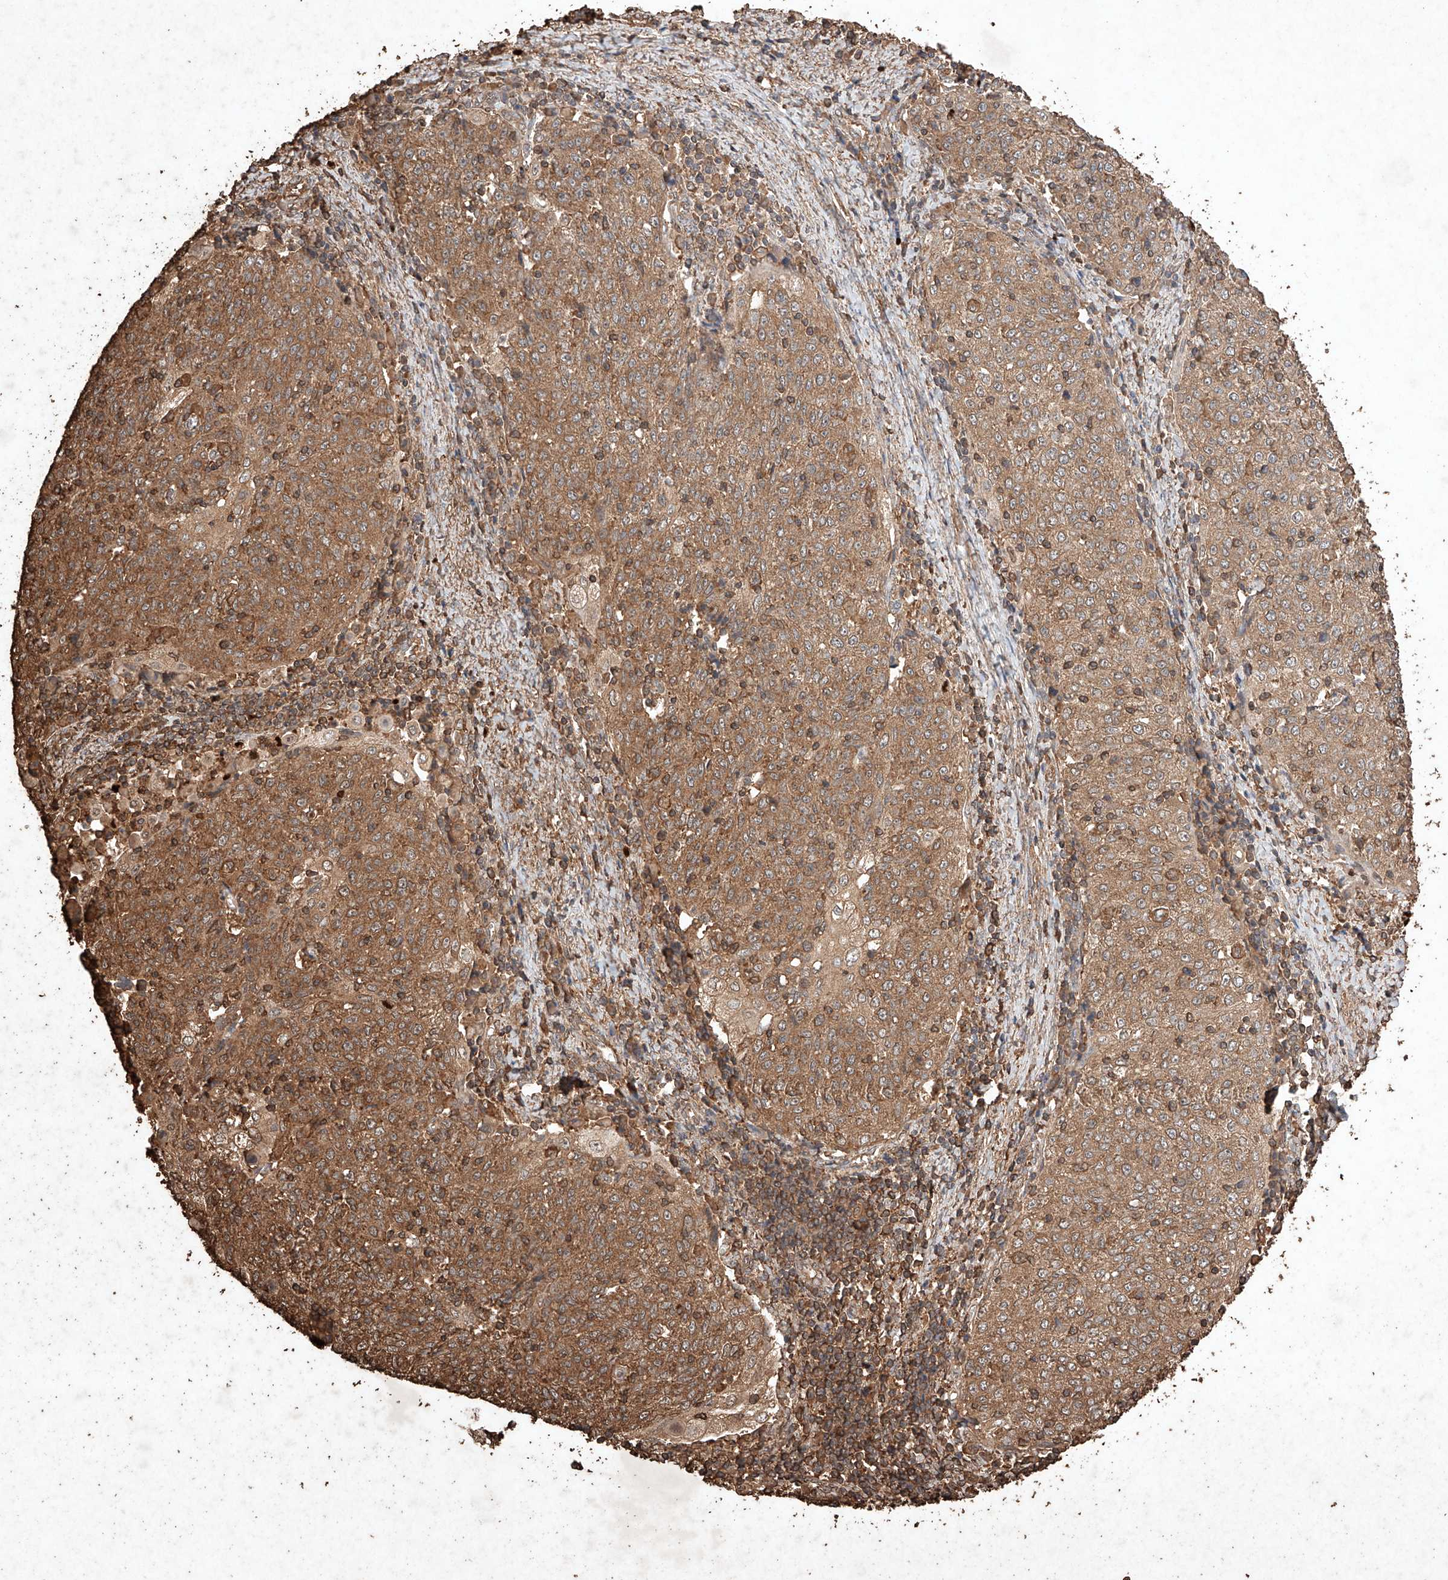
{"staining": {"intensity": "moderate", "quantity": ">75%", "location": "cytoplasmic/membranous"}, "tissue": "cervical cancer", "cell_type": "Tumor cells", "image_type": "cancer", "snomed": [{"axis": "morphology", "description": "Squamous cell carcinoma, NOS"}, {"axis": "topography", "description": "Cervix"}], "caption": "Protein expression analysis of human squamous cell carcinoma (cervical) reveals moderate cytoplasmic/membranous staining in approximately >75% of tumor cells.", "gene": "M6PR", "patient": {"sex": "female", "age": 48}}